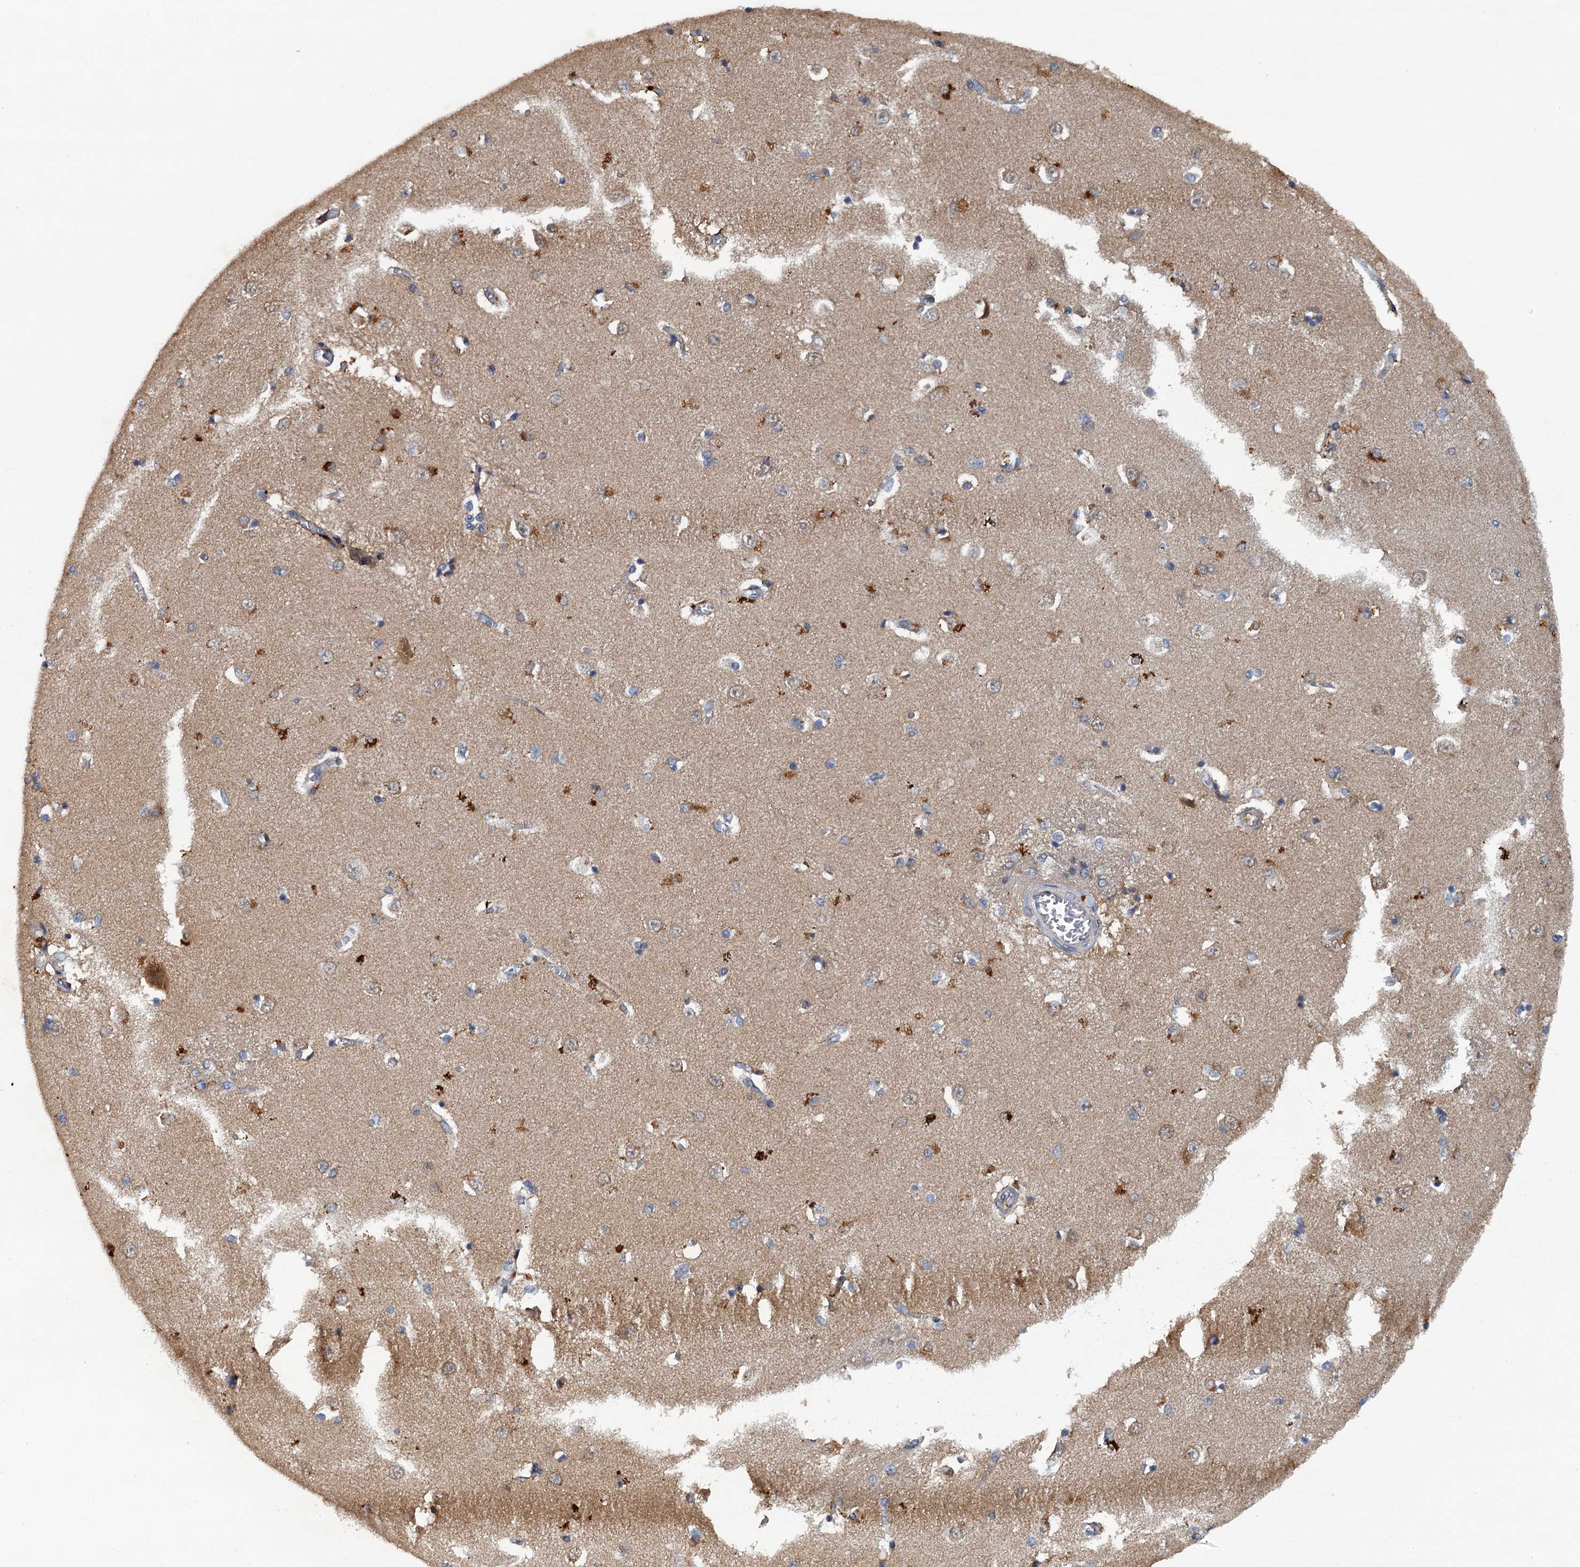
{"staining": {"intensity": "weak", "quantity": "<25%", "location": "cytoplasmic/membranous"}, "tissue": "caudate", "cell_type": "Glial cells", "image_type": "normal", "snomed": [{"axis": "morphology", "description": "Normal tissue, NOS"}, {"axis": "topography", "description": "Lateral ventricle wall"}], "caption": "High power microscopy micrograph of an immunohistochemistry image of unremarkable caudate, revealing no significant staining in glial cells. (DAB (3,3'-diaminobenzidine) immunohistochemistry (IHC), high magnification).", "gene": "HAPLN3", "patient": {"sex": "male", "age": 37}}